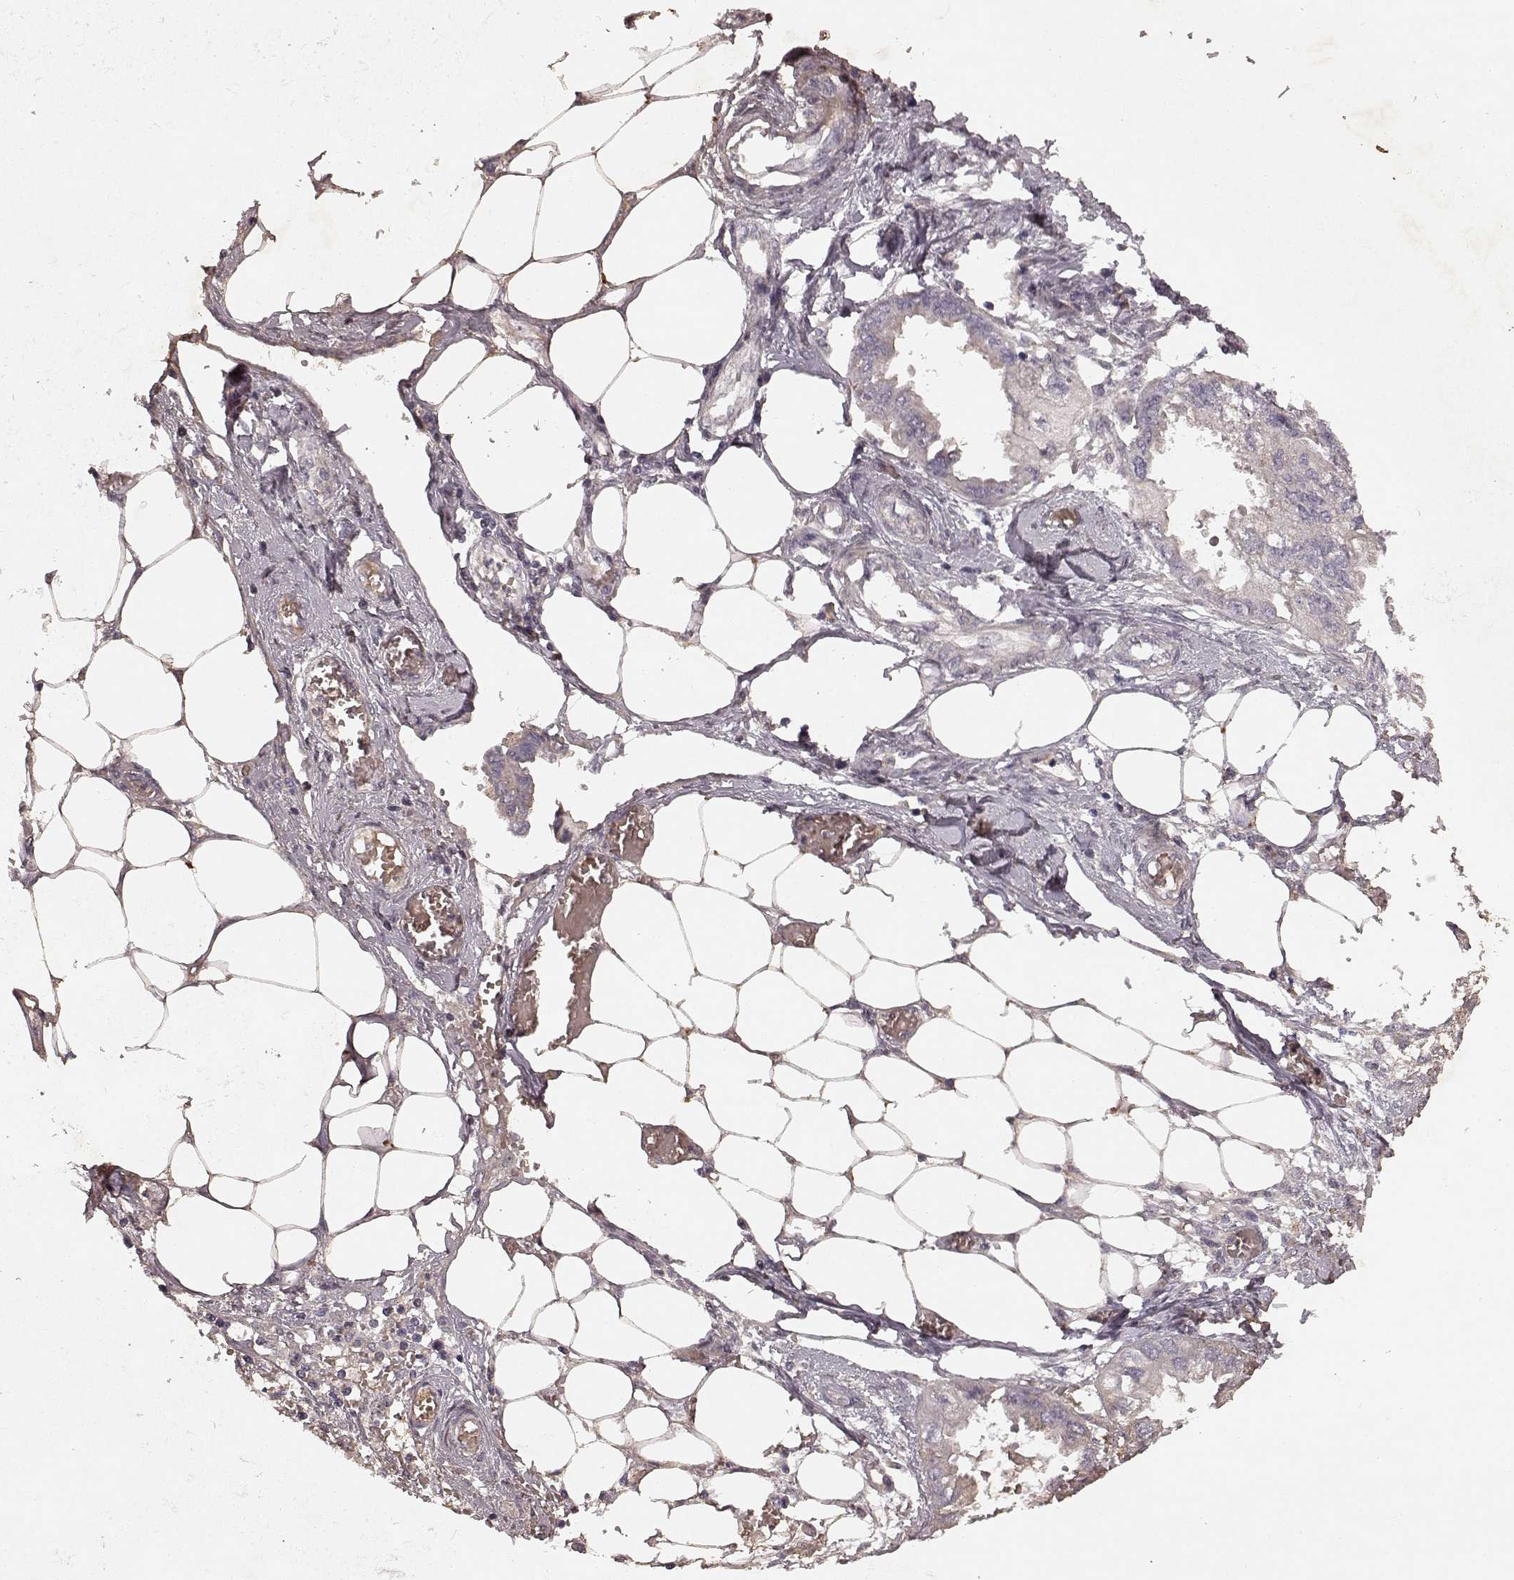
{"staining": {"intensity": "negative", "quantity": "none", "location": "none"}, "tissue": "endometrial cancer", "cell_type": "Tumor cells", "image_type": "cancer", "snomed": [{"axis": "morphology", "description": "Adenocarcinoma, NOS"}, {"axis": "morphology", "description": "Adenocarcinoma, metastatic, NOS"}, {"axis": "topography", "description": "Adipose tissue"}, {"axis": "topography", "description": "Endometrium"}], "caption": "Immunohistochemical staining of human adenocarcinoma (endometrial) demonstrates no significant expression in tumor cells. (DAB immunohistochemistry, high magnification).", "gene": "SLC22A18", "patient": {"sex": "female", "age": 67}}